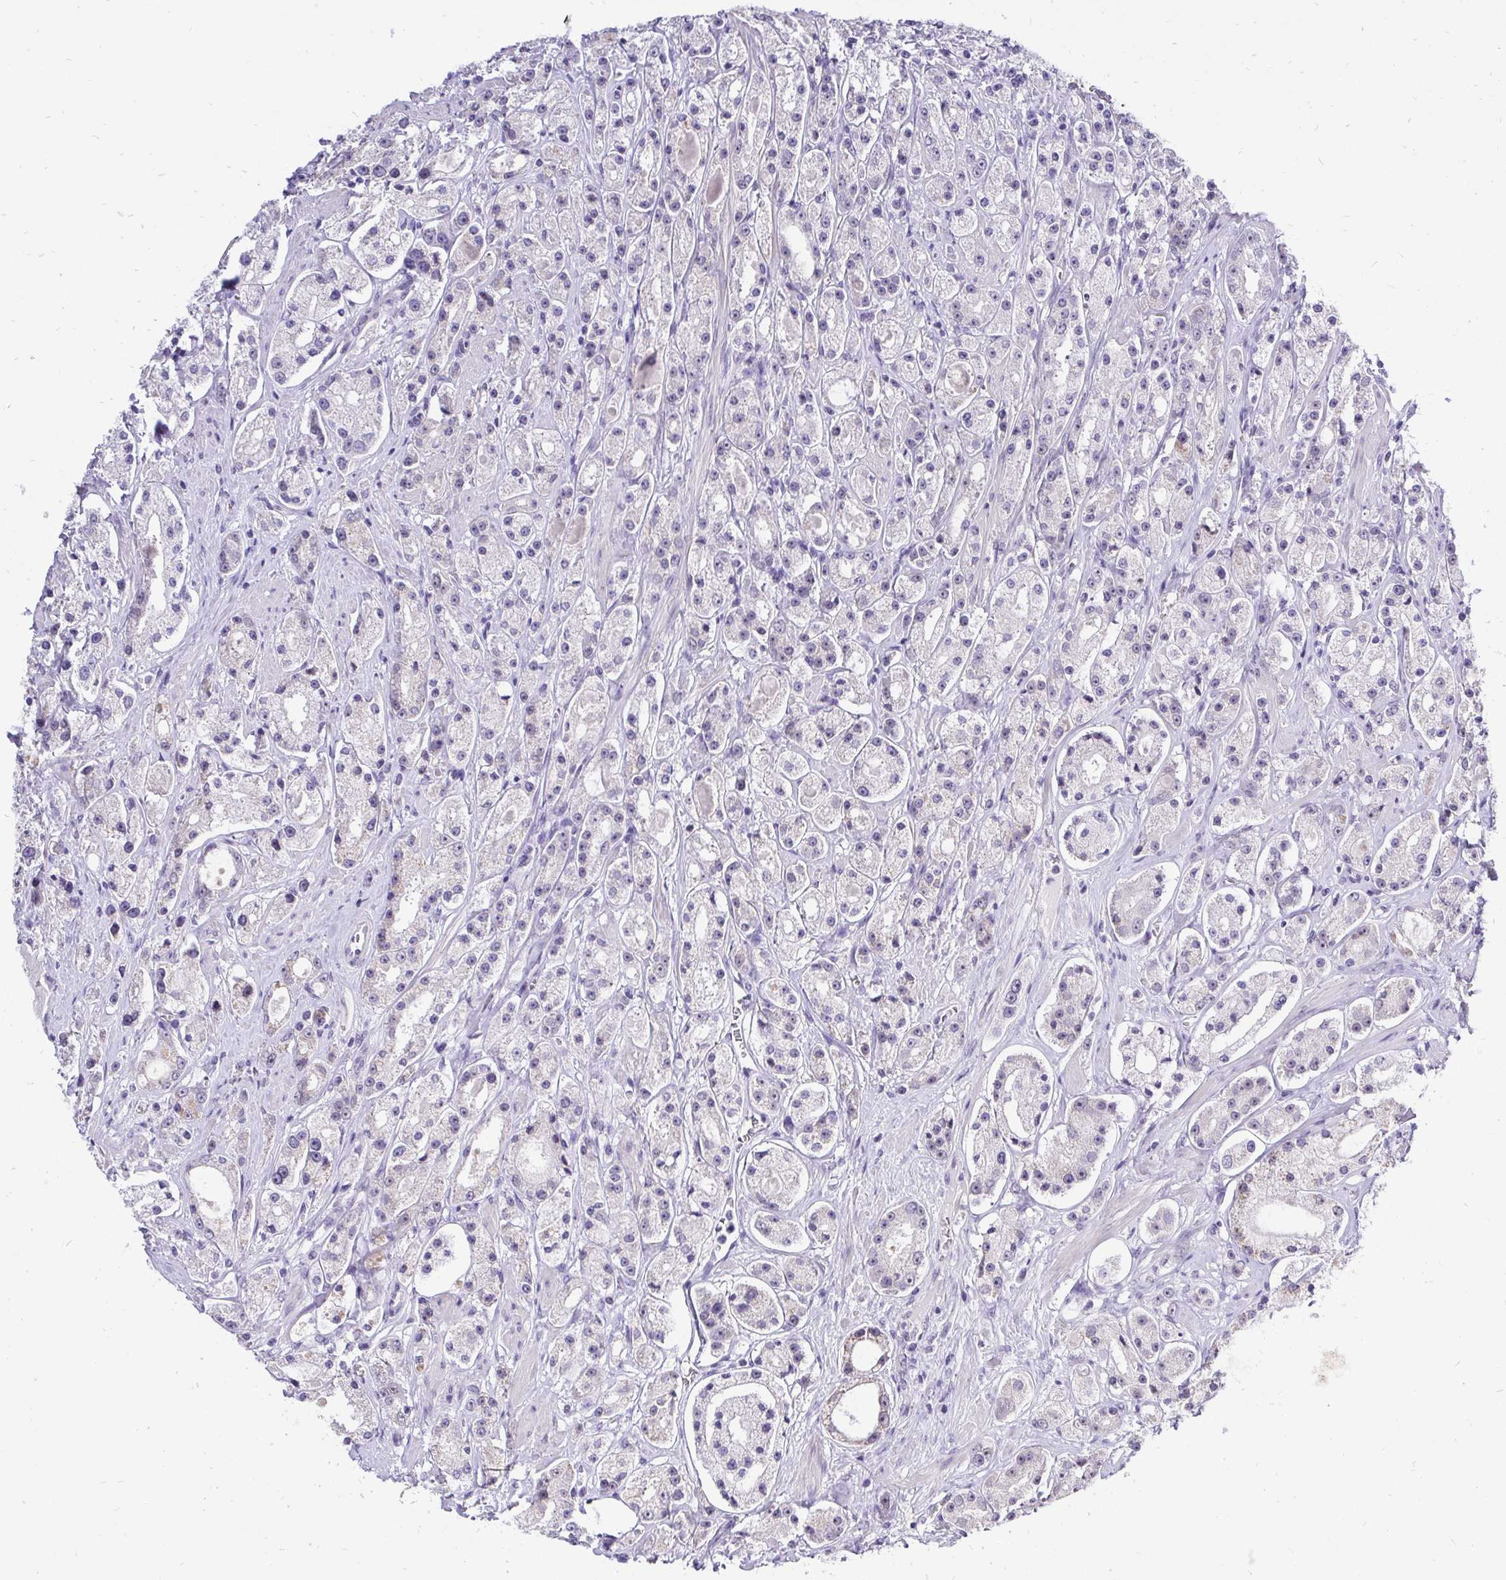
{"staining": {"intensity": "weak", "quantity": "<25%", "location": "cytoplasmic/membranous"}, "tissue": "prostate cancer", "cell_type": "Tumor cells", "image_type": "cancer", "snomed": [{"axis": "morphology", "description": "Adenocarcinoma, High grade"}, {"axis": "topography", "description": "Prostate"}], "caption": "DAB (3,3'-diaminobenzidine) immunohistochemical staining of prostate cancer demonstrates no significant staining in tumor cells.", "gene": "ZNF860", "patient": {"sex": "male", "age": 67}}